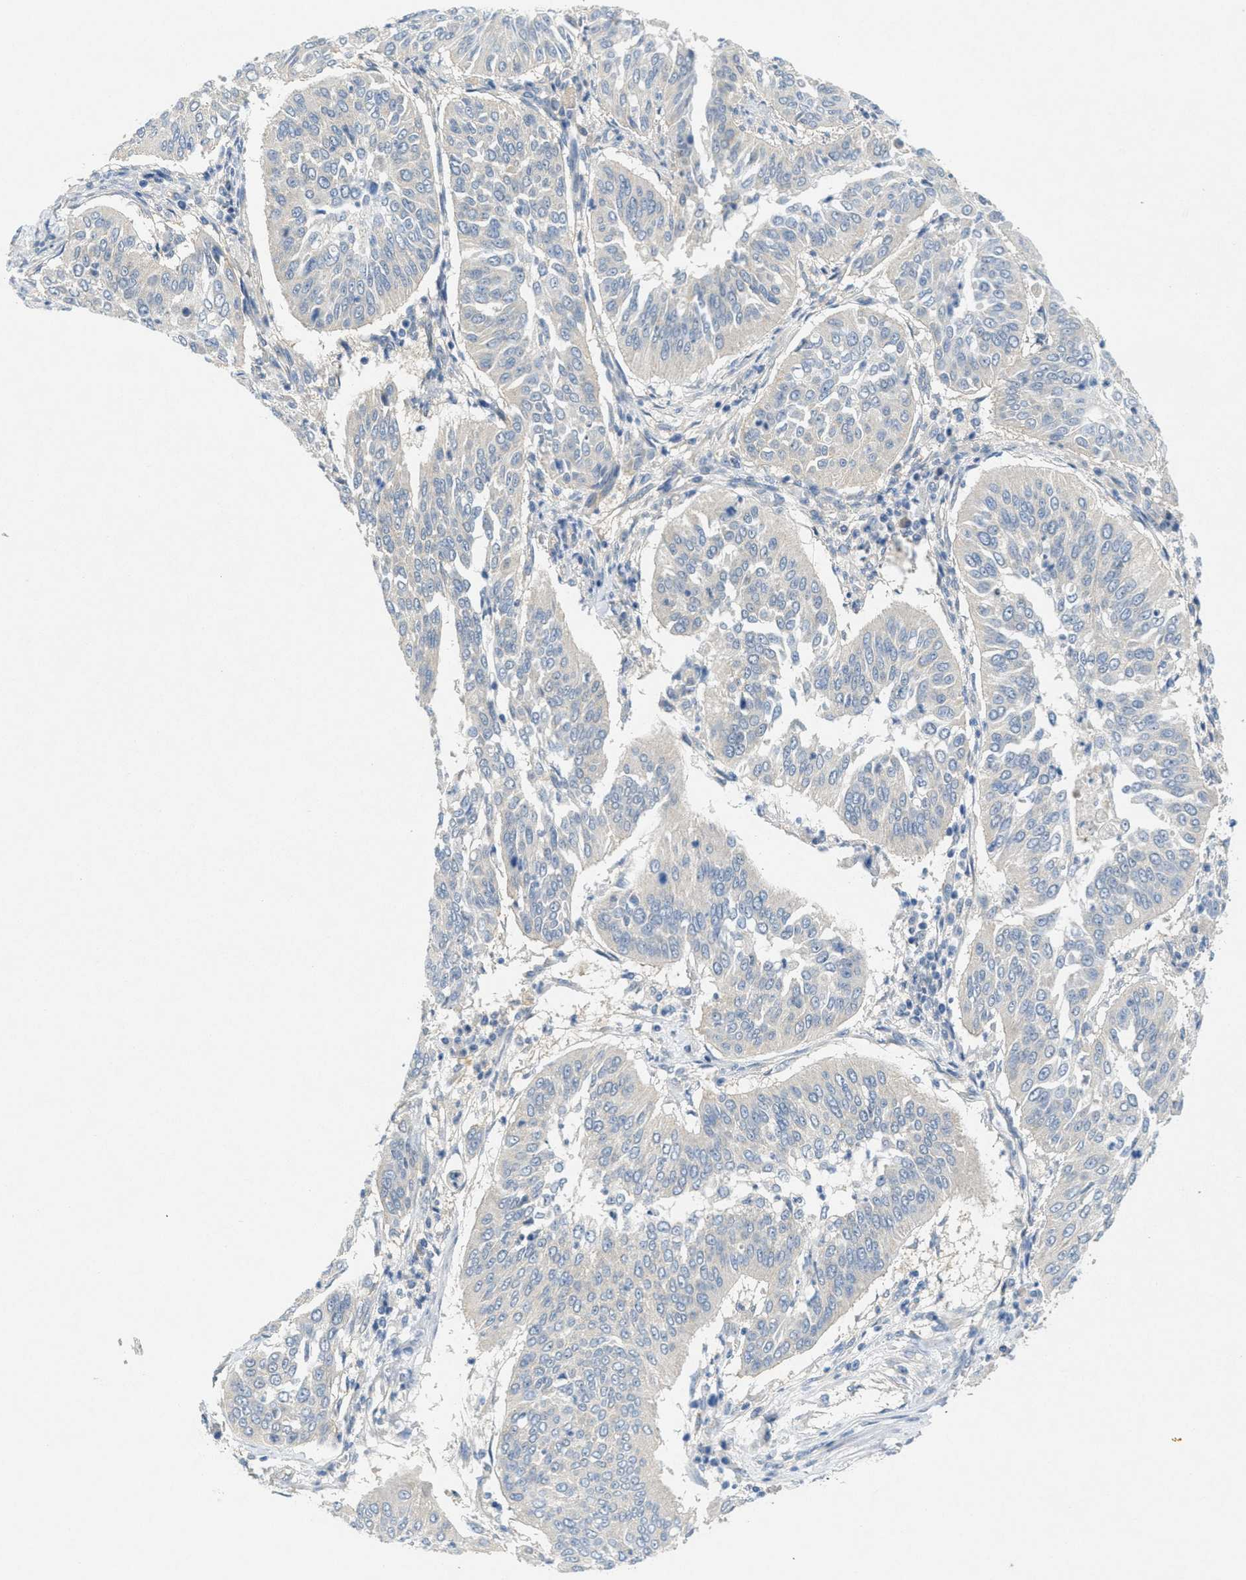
{"staining": {"intensity": "weak", "quantity": "<25%", "location": "cytoplasmic/membranous"}, "tissue": "cervical cancer", "cell_type": "Tumor cells", "image_type": "cancer", "snomed": [{"axis": "morphology", "description": "Normal tissue, NOS"}, {"axis": "morphology", "description": "Squamous cell carcinoma, NOS"}, {"axis": "topography", "description": "Cervix"}], "caption": "IHC micrograph of neoplastic tissue: squamous cell carcinoma (cervical) stained with DAB displays no significant protein positivity in tumor cells.", "gene": "ZFYVE9", "patient": {"sex": "female", "age": 39}}